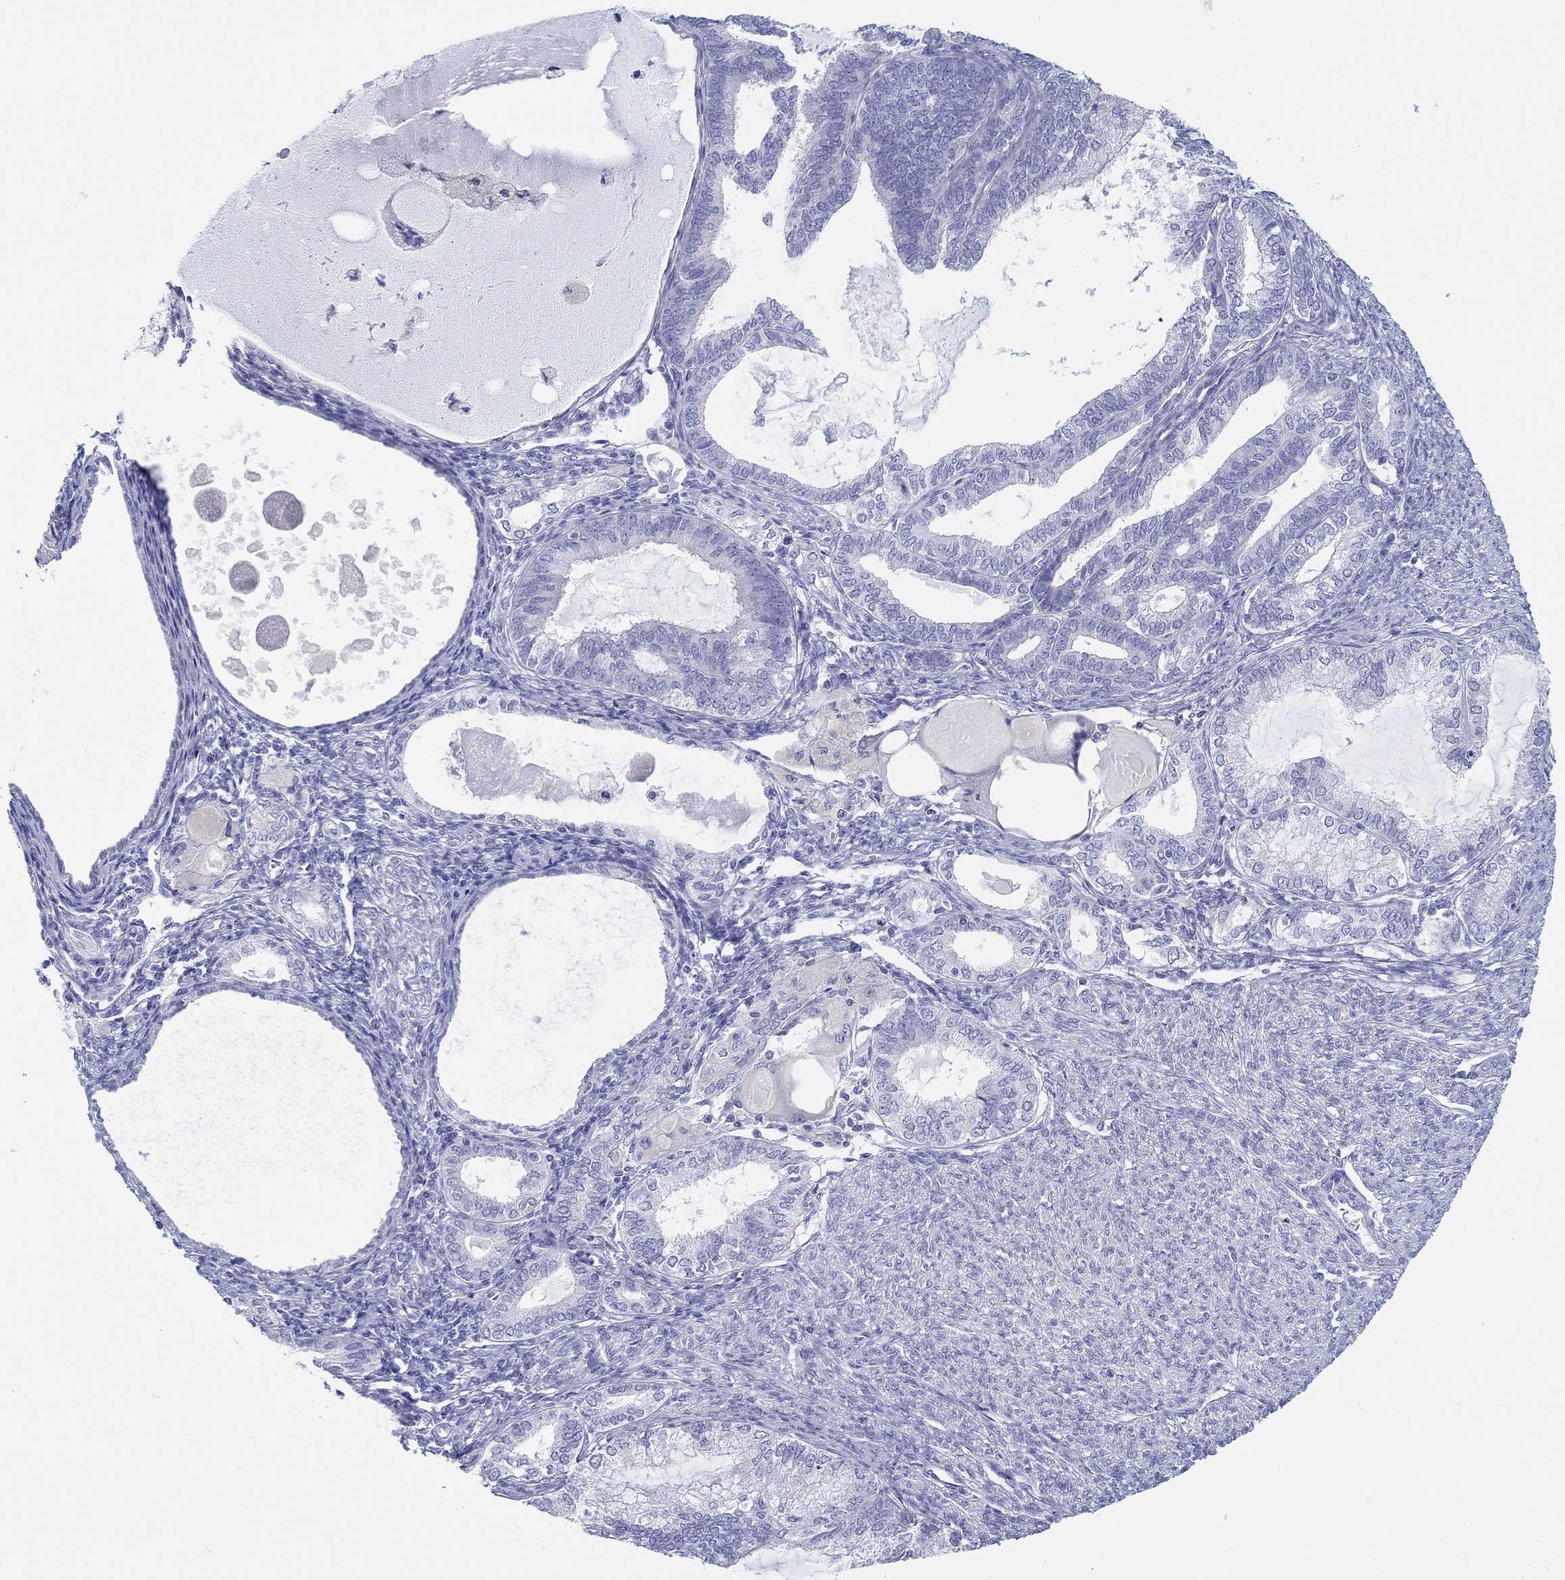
{"staining": {"intensity": "negative", "quantity": "none", "location": "none"}, "tissue": "endometrial cancer", "cell_type": "Tumor cells", "image_type": "cancer", "snomed": [{"axis": "morphology", "description": "Adenocarcinoma, NOS"}, {"axis": "topography", "description": "Endometrium"}], "caption": "A high-resolution image shows IHC staining of endometrial cancer (adenocarcinoma), which demonstrates no significant staining in tumor cells.", "gene": "HAPLN4", "patient": {"sex": "female", "age": 86}}